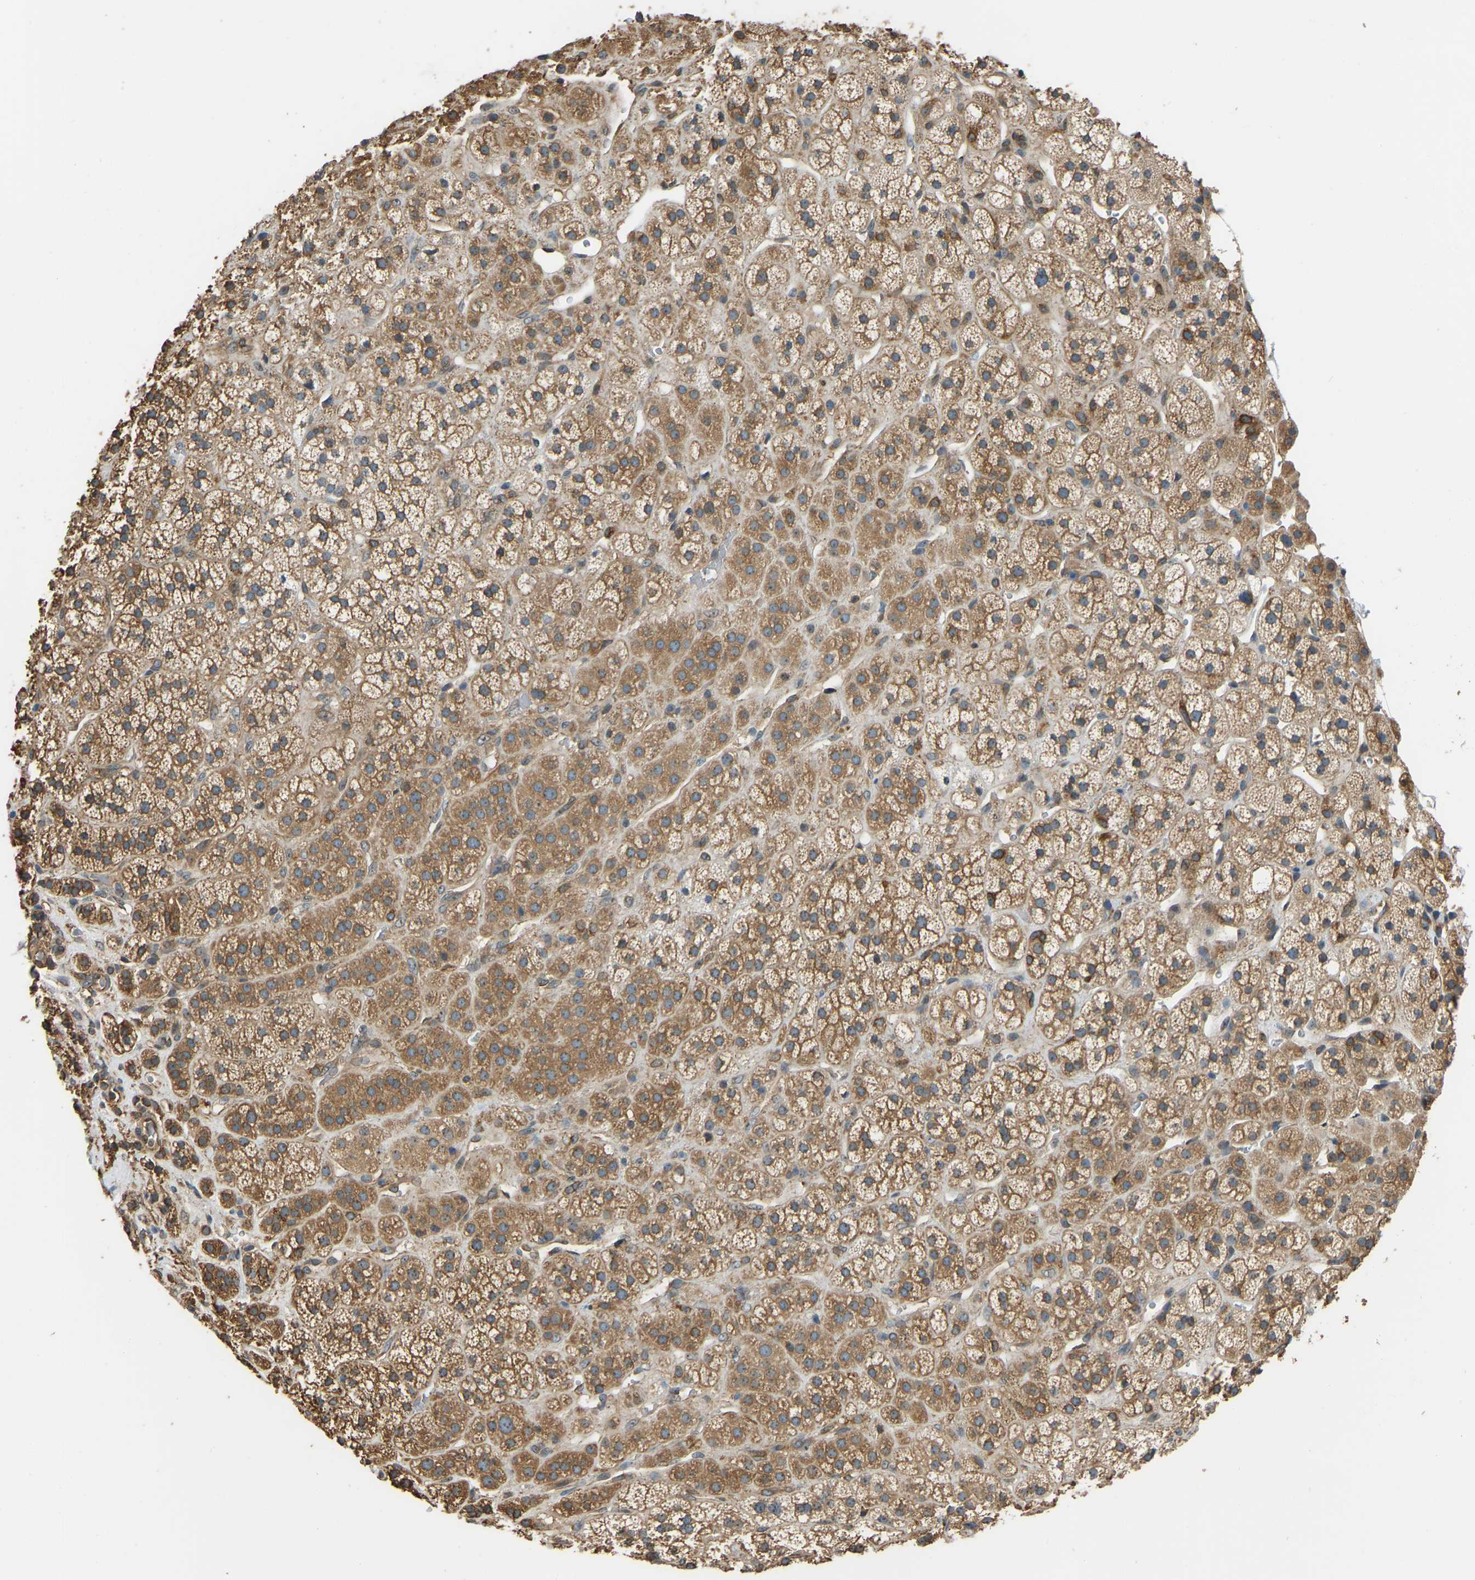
{"staining": {"intensity": "moderate", "quantity": ">75%", "location": "cytoplasmic/membranous"}, "tissue": "adrenal gland", "cell_type": "Glandular cells", "image_type": "normal", "snomed": [{"axis": "morphology", "description": "Normal tissue, NOS"}, {"axis": "topography", "description": "Adrenal gland"}], "caption": "Immunohistochemistry (DAB (3,3'-diaminobenzidine)) staining of benign adrenal gland exhibits moderate cytoplasmic/membranous protein positivity in about >75% of glandular cells. (DAB IHC with brightfield microscopy, high magnification).", "gene": "OS9", "patient": {"sex": "male", "age": 56}}